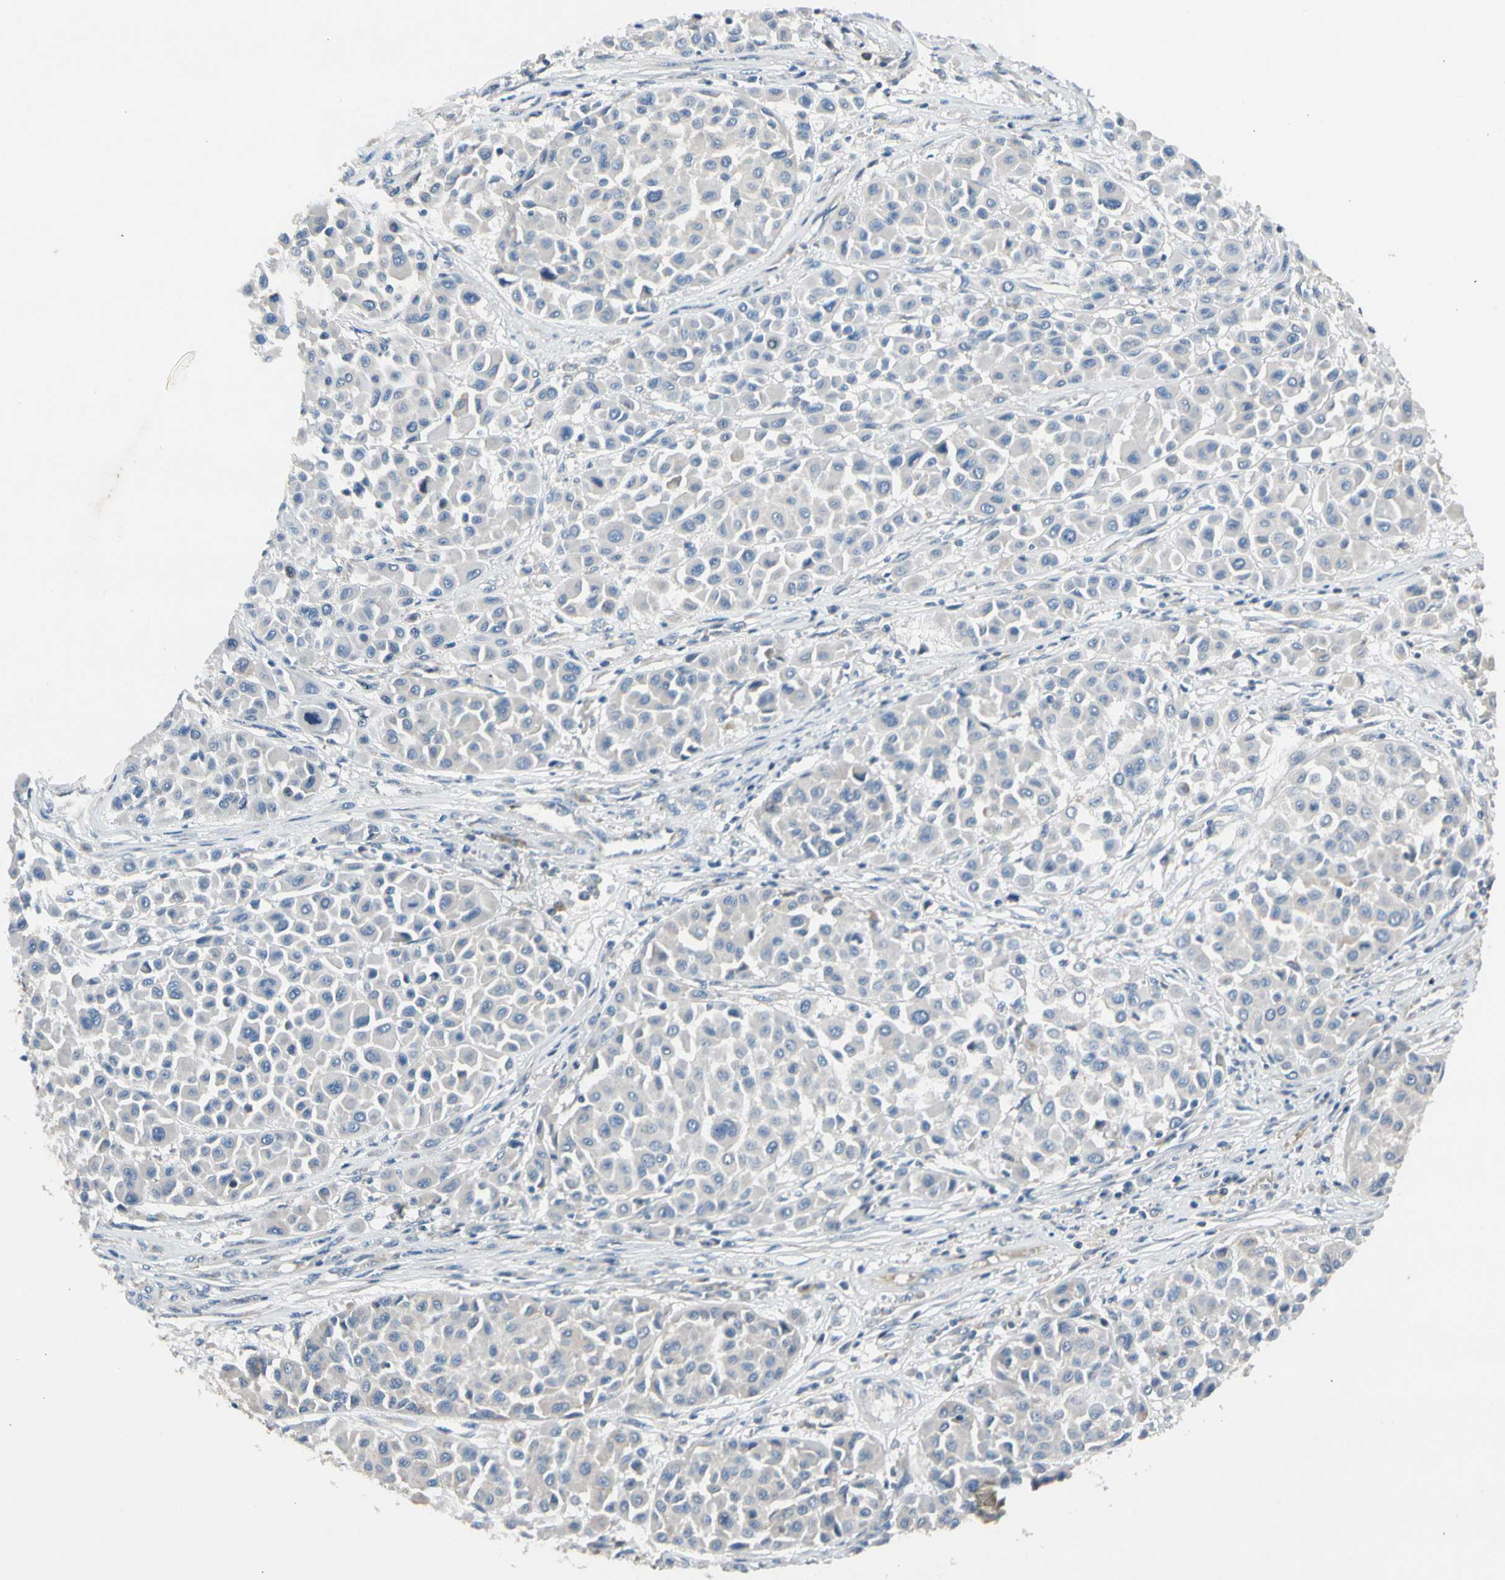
{"staining": {"intensity": "negative", "quantity": "none", "location": "none"}, "tissue": "melanoma", "cell_type": "Tumor cells", "image_type": "cancer", "snomed": [{"axis": "morphology", "description": "Malignant melanoma, Metastatic site"}, {"axis": "topography", "description": "Soft tissue"}], "caption": "Immunohistochemical staining of melanoma demonstrates no significant positivity in tumor cells. Brightfield microscopy of immunohistochemistry stained with DAB (brown) and hematoxylin (blue), captured at high magnification.", "gene": "NPHP3", "patient": {"sex": "male", "age": 41}}